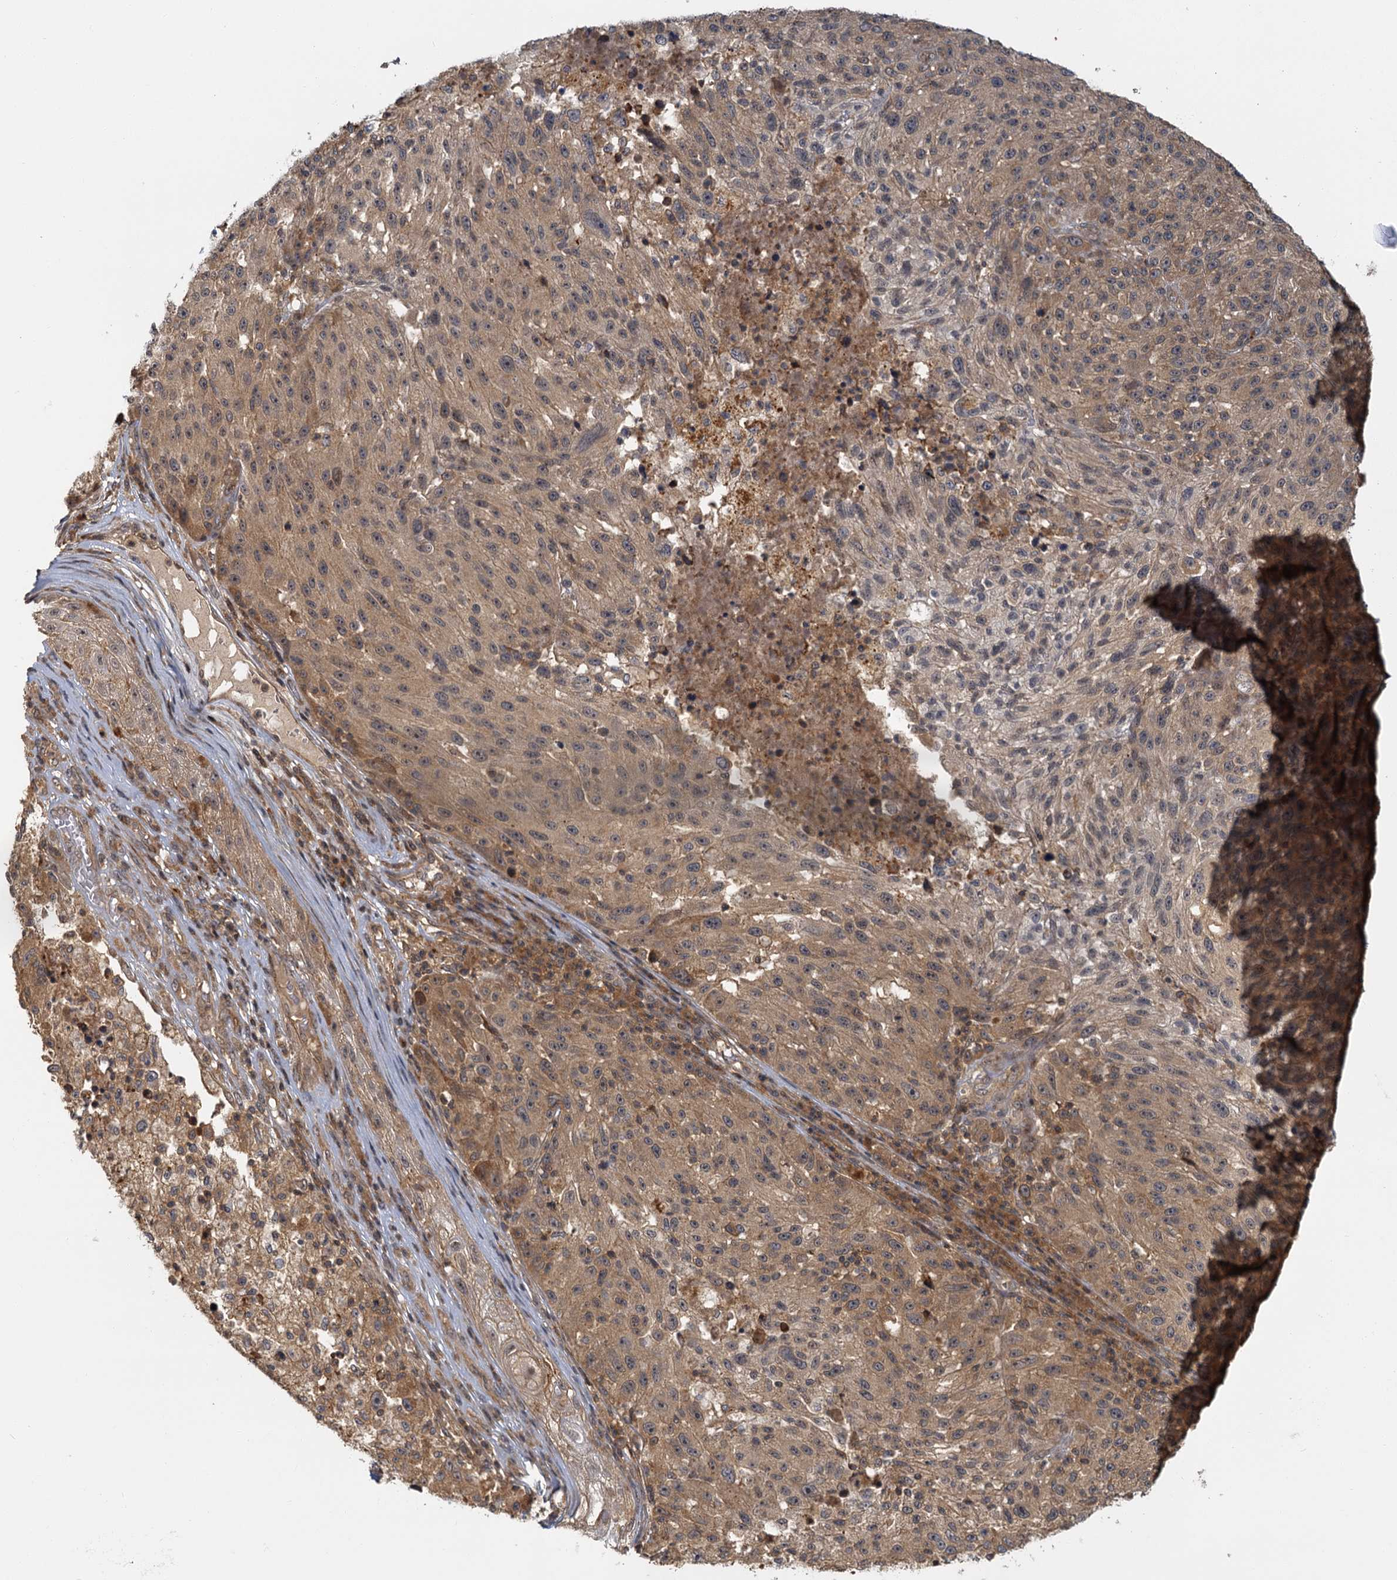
{"staining": {"intensity": "moderate", "quantity": ">75%", "location": "cytoplasmic/membranous"}, "tissue": "melanoma", "cell_type": "Tumor cells", "image_type": "cancer", "snomed": [{"axis": "morphology", "description": "Malignant melanoma, NOS"}, {"axis": "topography", "description": "Skin"}], "caption": "Malignant melanoma was stained to show a protein in brown. There is medium levels of moderate cytoplasmic/membranous expression in approximately >75% of tumor cells. The staining is performed using DAB brown chromogen to label protein expression. The nuclei are counter-stained blue using hematoxylin.", "gene": "ZNF549", "patient": {"sex": "male", "age": 53}}